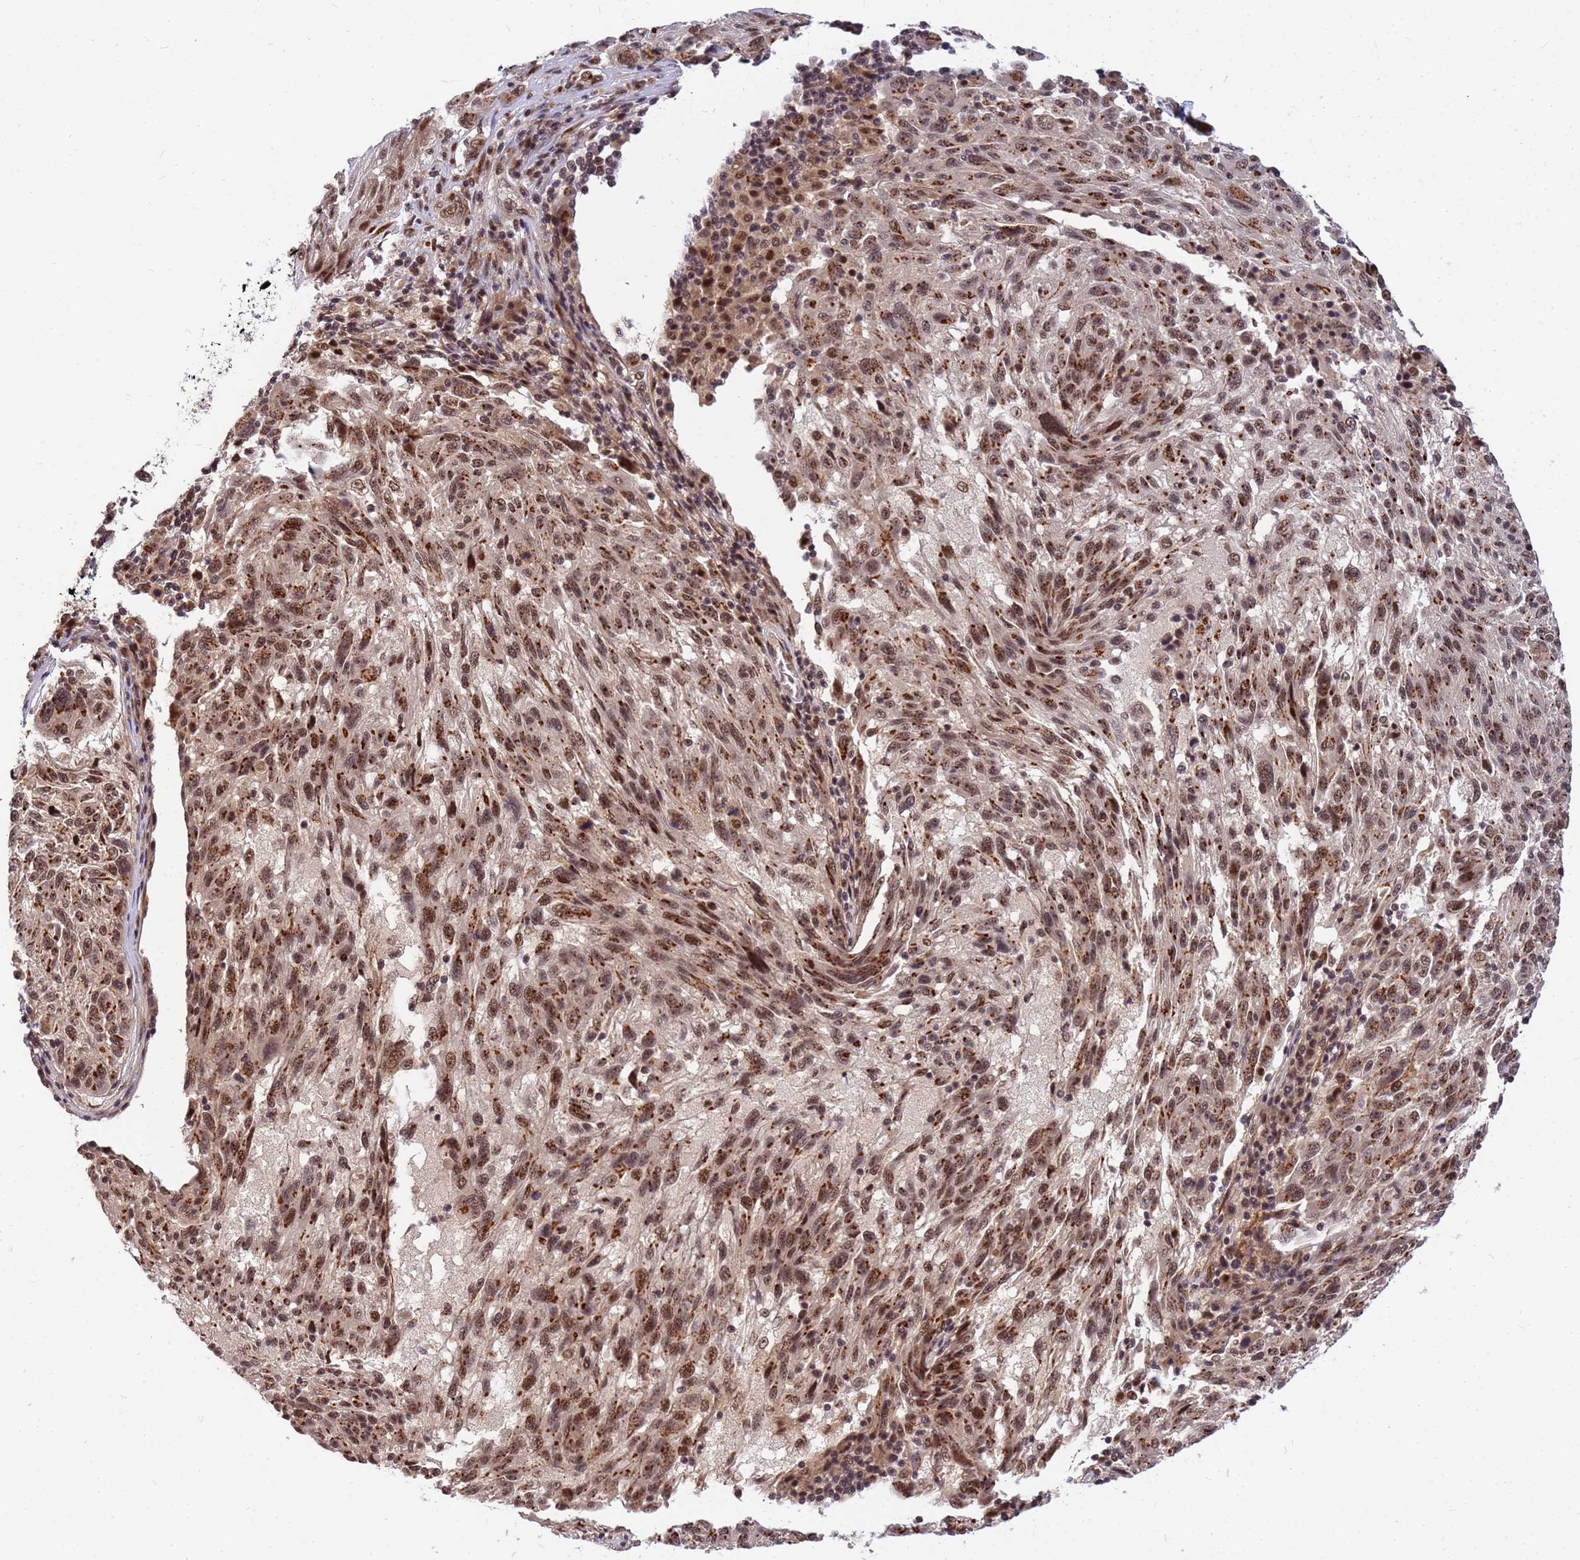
{"staining": {"intensity": "strong", "quantity": ">75%", "location": "cytoplasmic/membranous,nuclear"}, "tissue": "melanoma", "cell_type": "Tumor cells", "image_type": "cancer", "snomed": [{"axis": "morphology", "description": "Malignant melanoma, NOS"}, {"axis": "topography", "description": "Skin"}], "caption": "Melanoma stained with IHC shows strong cytoplasmic/membranous and nuclear expression in about >75% of tumor cells.", "gene": "NCBP2", "patient": {"sex": "male", "age": 53}}